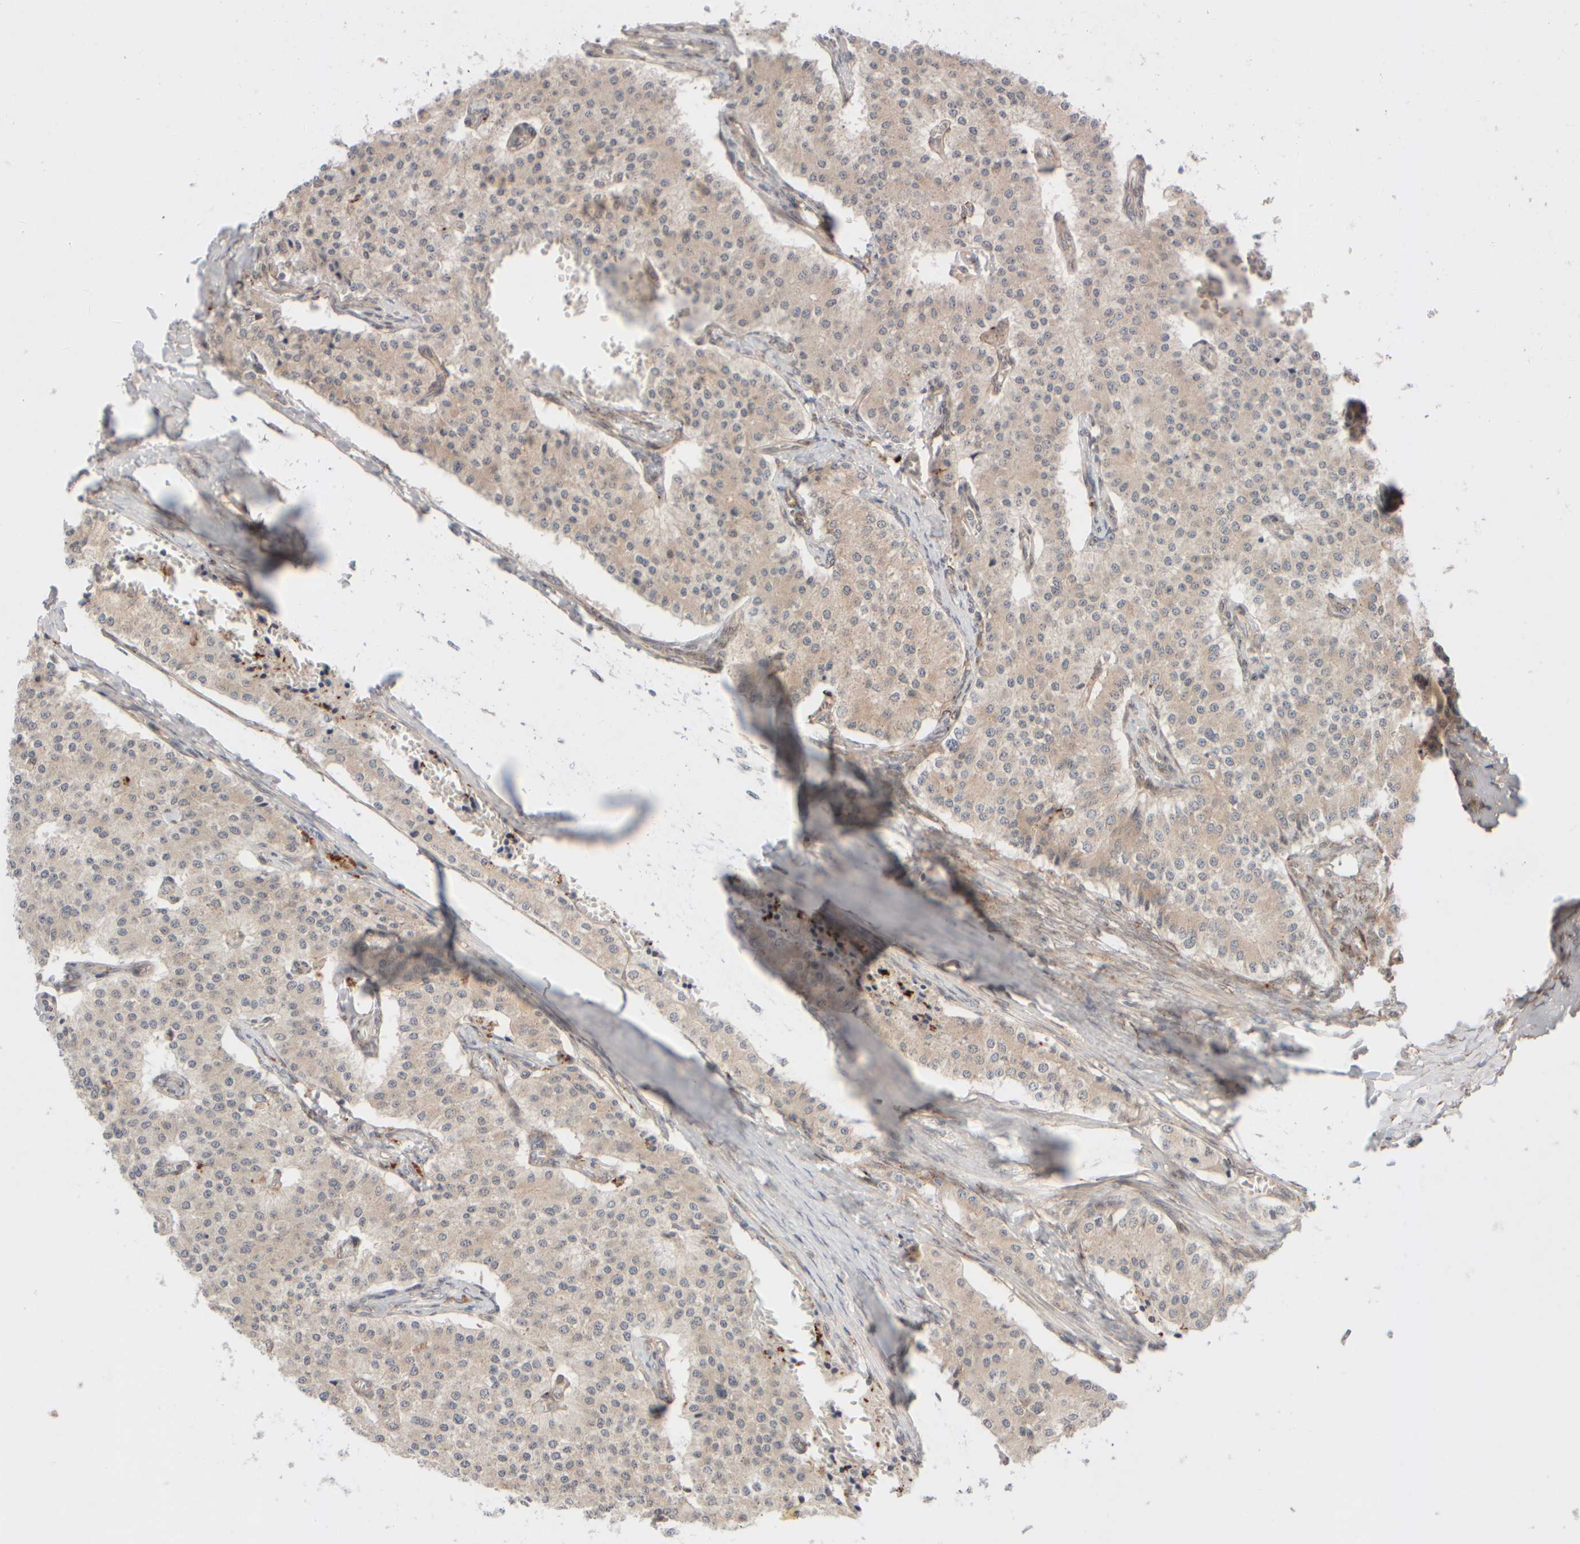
{"staining": {"intensity": "negative", "quantity": "none", "location": "none"}, "tissue": "carcinoid", "cell_type": "Tumor cells", "image_type": "cancer", "snomed": [{"axis": "morphology", "description": "Carcinoid, malignant, NOS"}, {"axis": "topography", "description": "Colon"}], "caption": "Malignant carcinoid was stained to show a protein in brown. There is no significant positivity in tumor cells. The staining is performed using DAB brown chromogen with nuclei counter-stained in using hematoxylin.", "gene": "GCN1", "patient": {"sex": "female", "age": 52}}